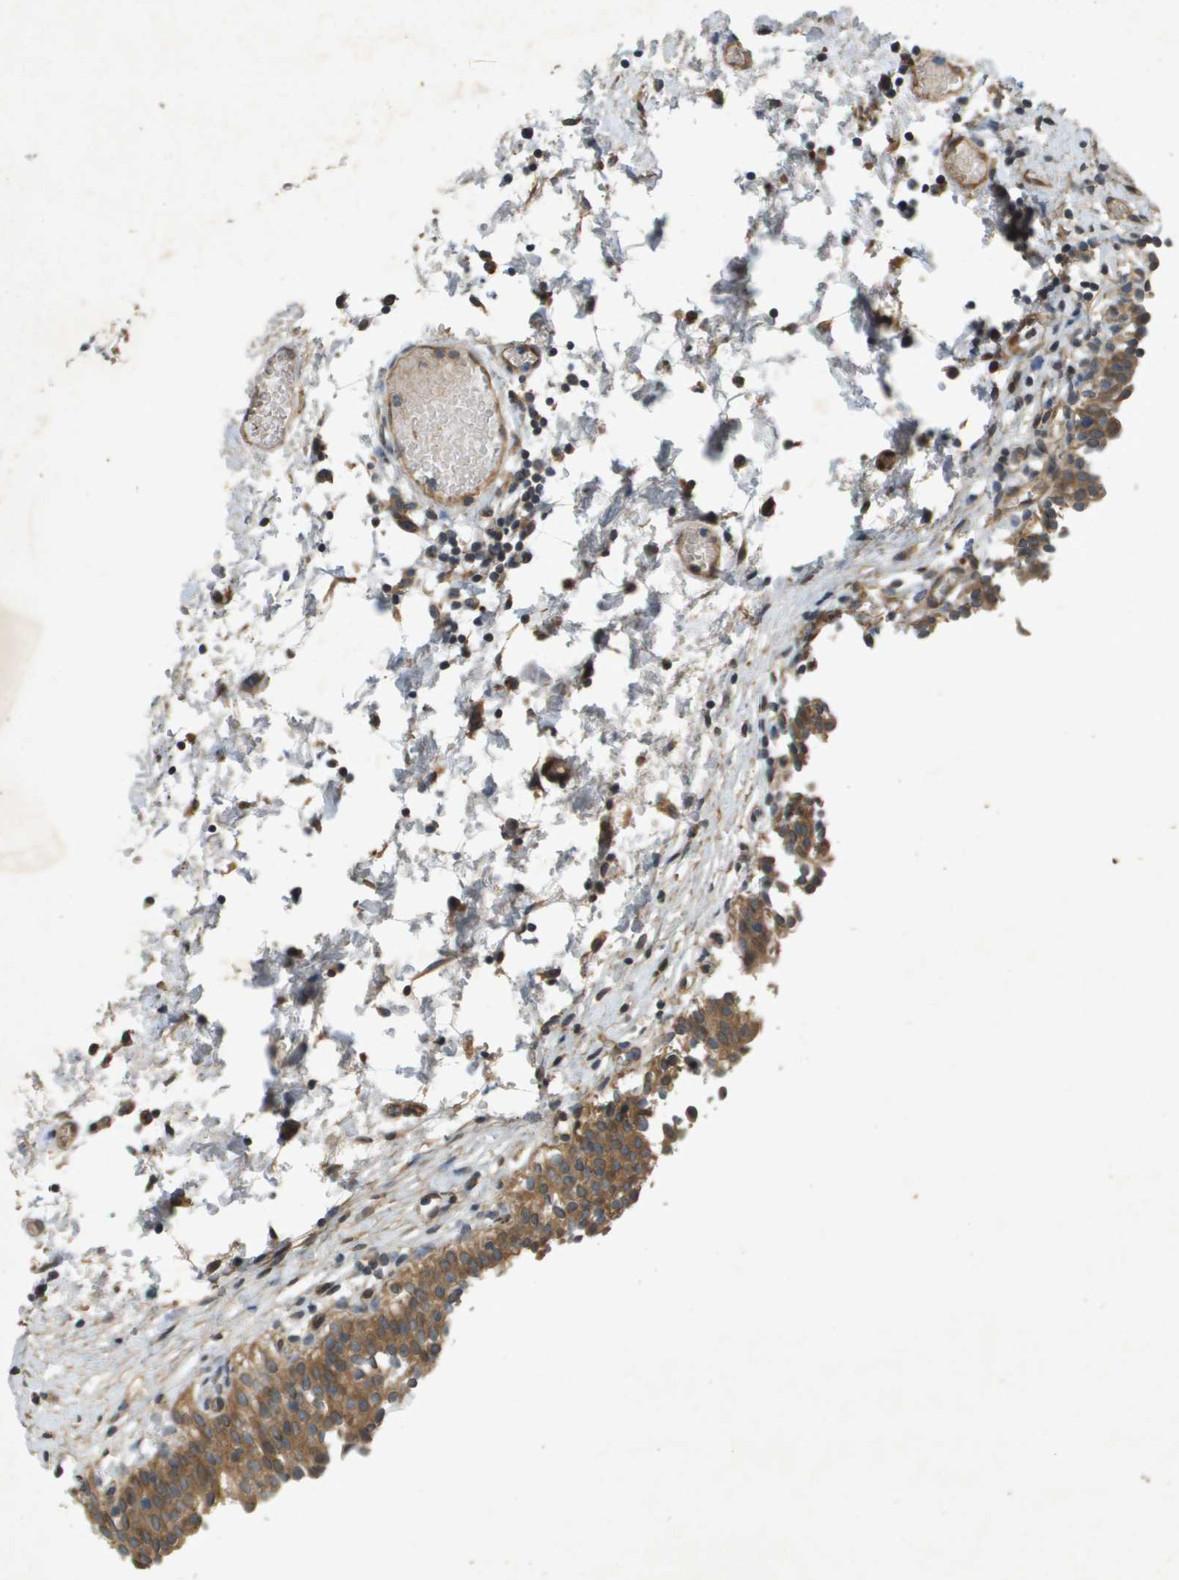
{"staining": {"intensity": "moderate", "quantity": ">75%", "location": "cytoplasmic/membranous"}, "tissue": "urinary bladder", "cell_type": "Urothelial cells", "image_type": "normal", "snomed": [{"axis": "morphology", "description": "Normal tissue, NOS"}, {"axis": "topography", "description": "Urinary bladder"}], "caption": "A photomicrograph showing moderate cytoplasmic/membranous staining in about >75% of urothelial cells in normal urinary bladder, as visualized by brown immunohistochemical staining.", "gene": "PGAP3", "patient": {"sex": "male", "age": 55}}